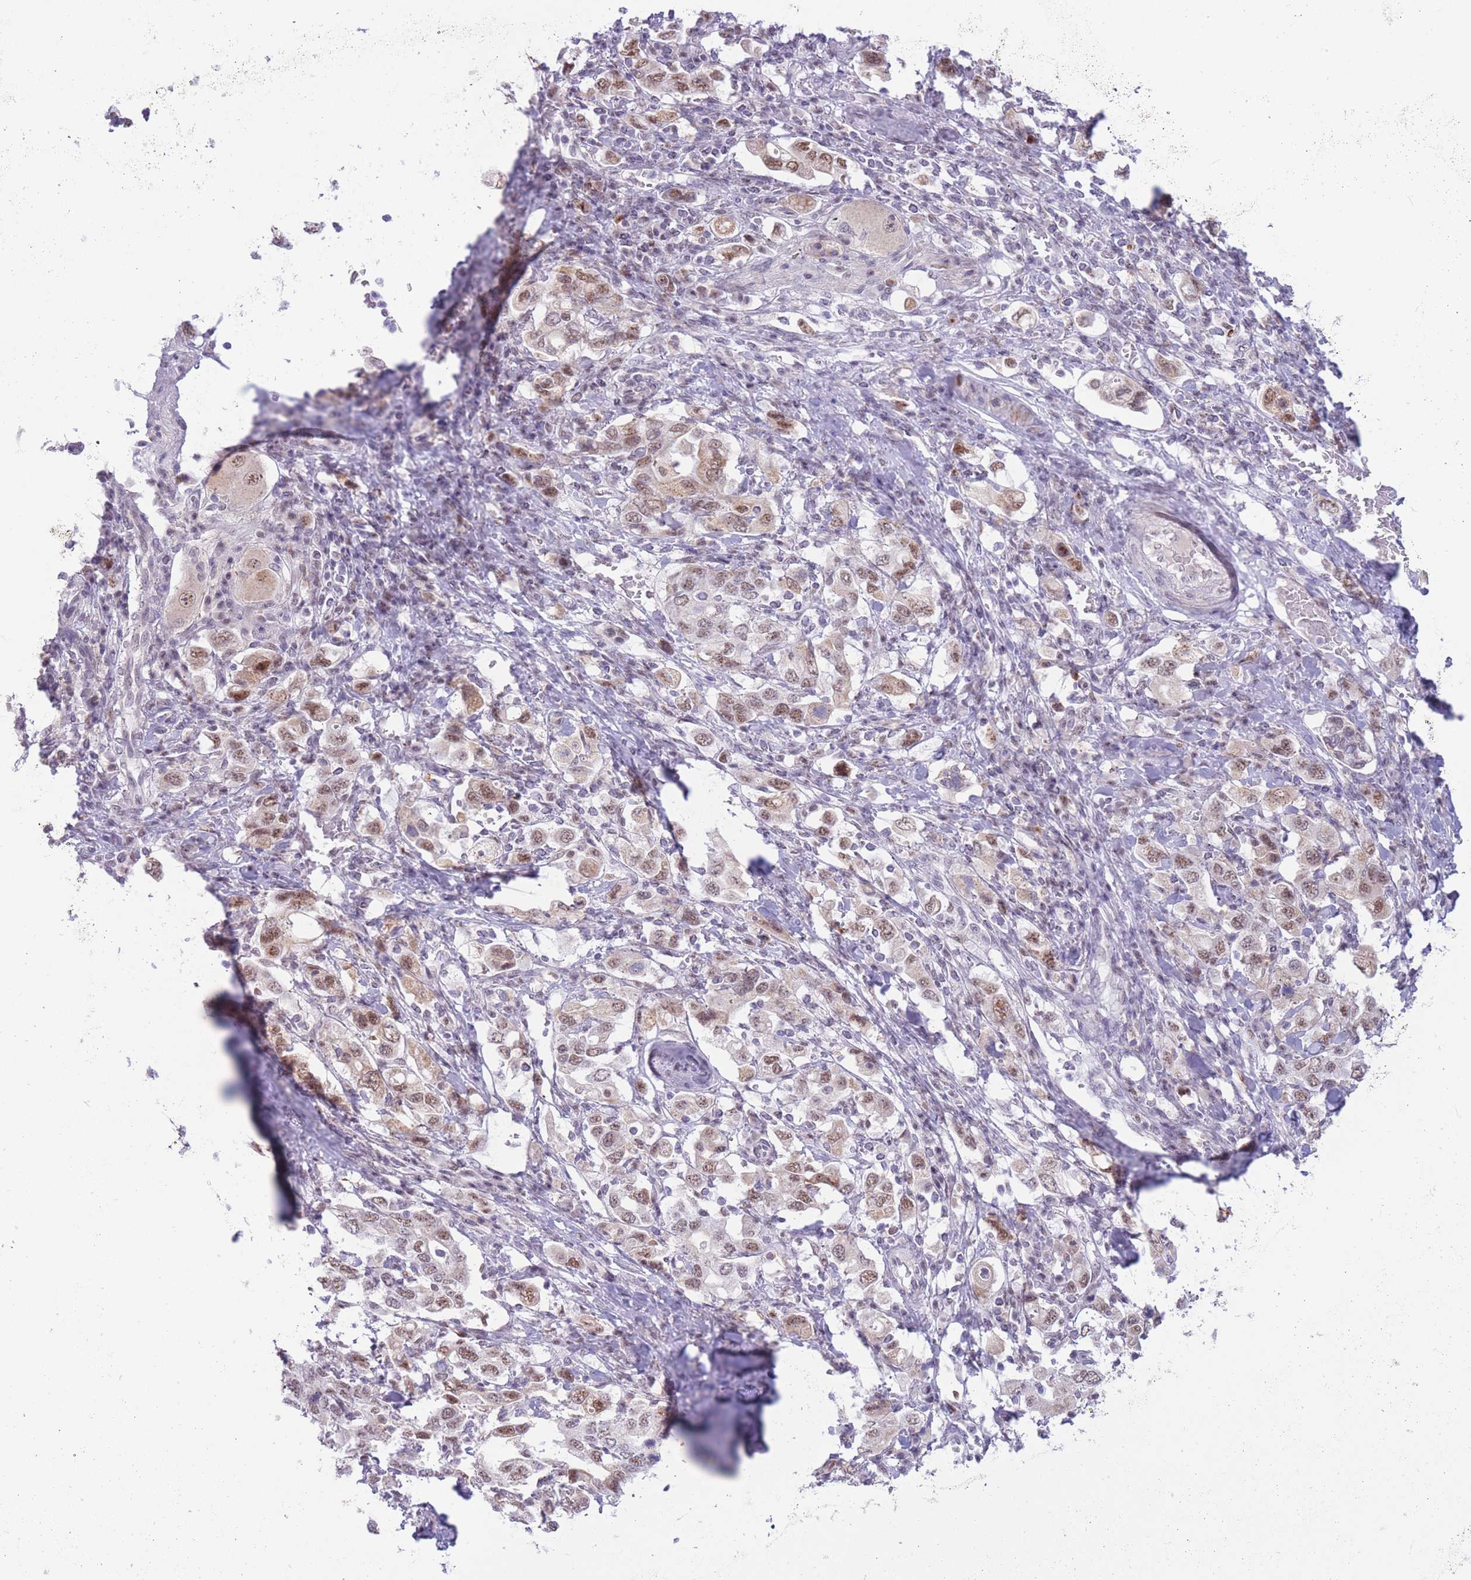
{"staining": {"intensity": "moderate", "quantity": ">75%", "location": "nuclear"}, "tissue": "stomach cancer", "cell_type": "Tumor cells", "image_type": "cancer", "snomed": [{"axis": "morphology", "description": "Adenocarcinoma, NOS"}, {"axis": "topography", "description": "Stomach, upper"}, {"axis": "topography", "description": "Stomach"}], "caption": "Tumor cells display medium levels of moderate nuclear positivity in about >75% of cells in human stomach cancer.", "gene": "CYP2B6", "patient": {"sex": "male", "age": 62}}